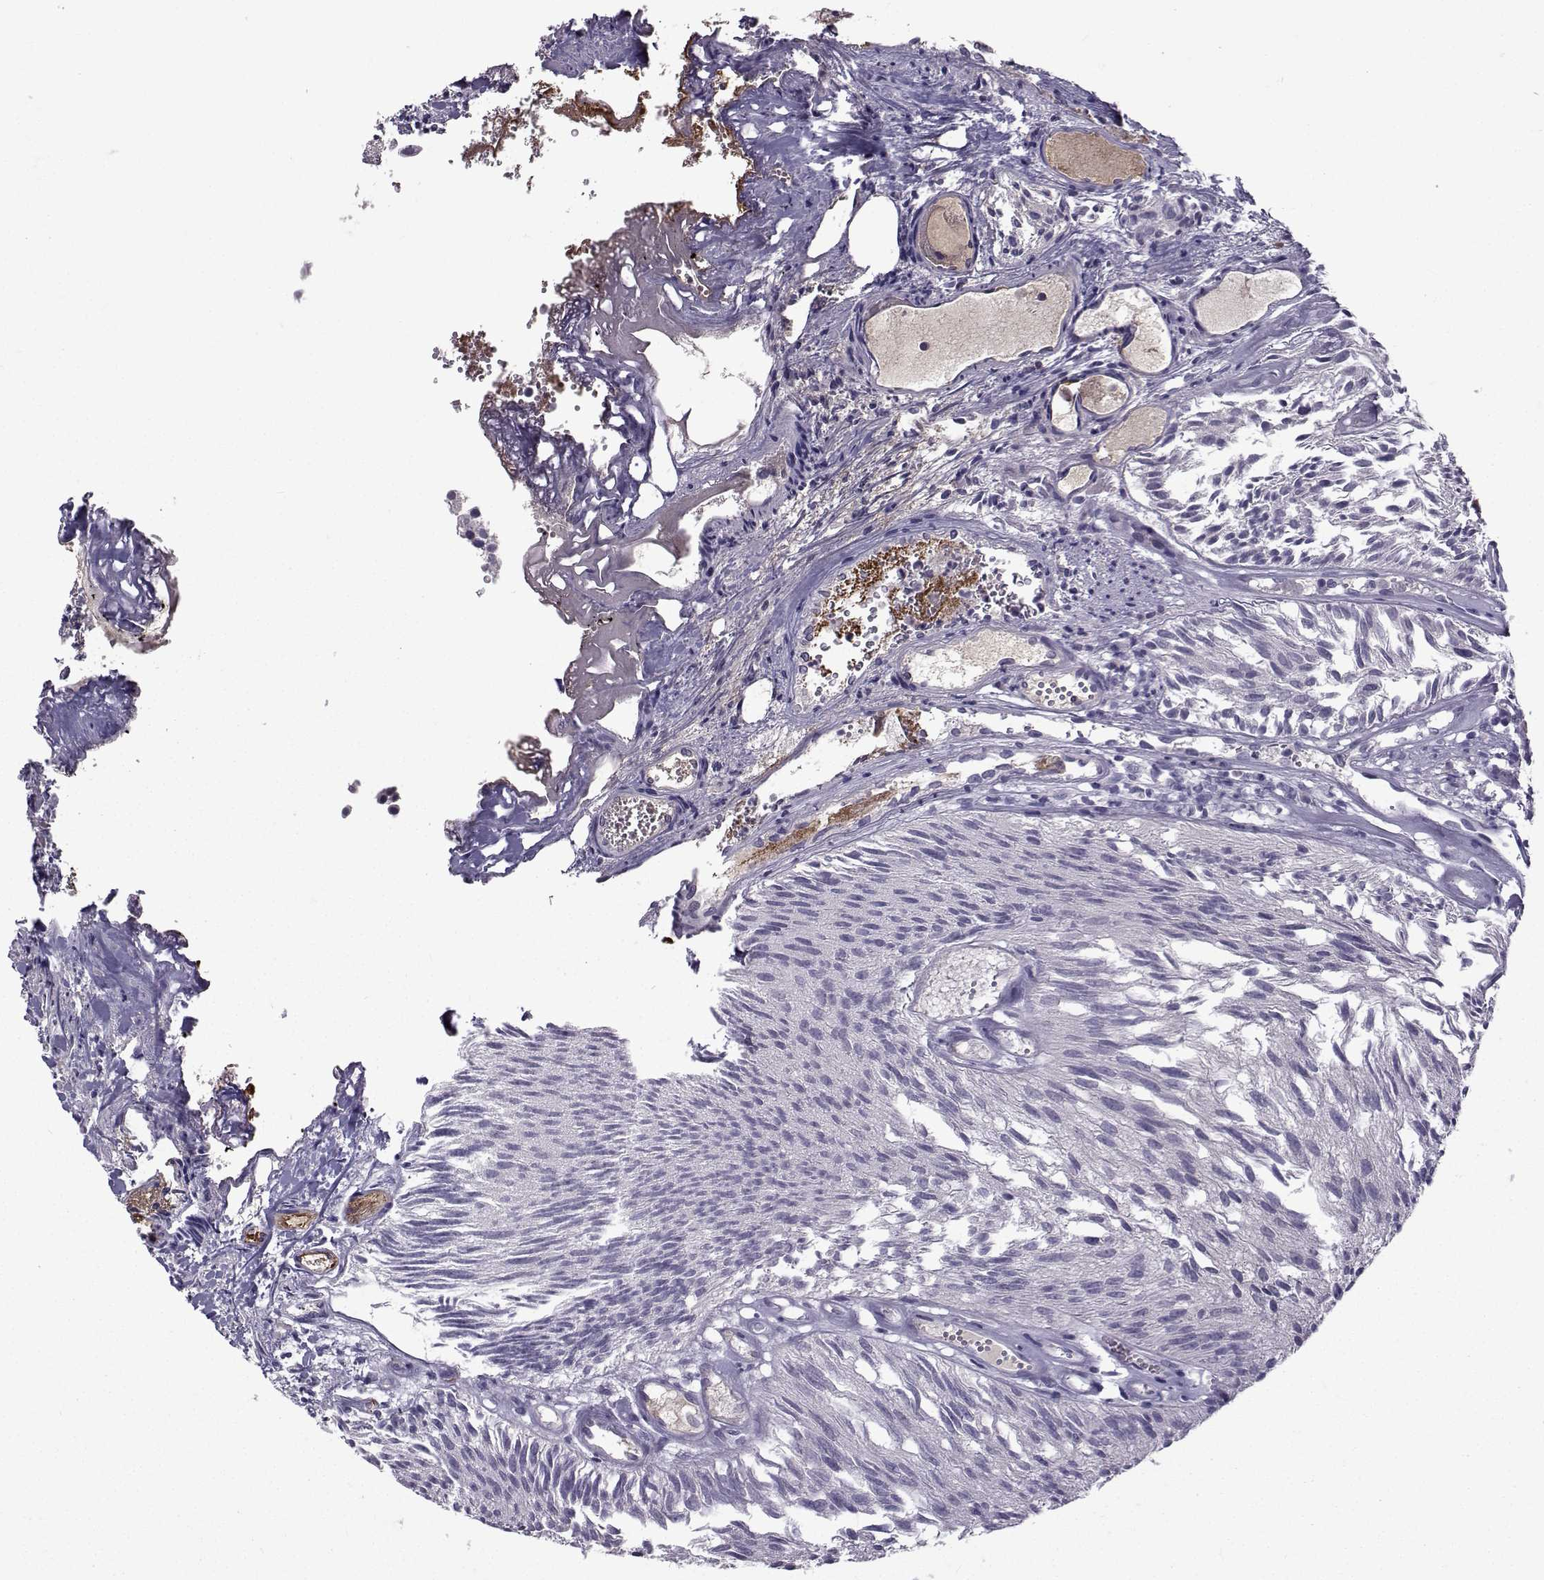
{"staining": {"intensity": "negative", "quantity": "none", "location": "none"}, "tissue": "urothelial cancer", "cell_type": "Tumor cells", "image_type": "cancer", "snomed": [{"axis": "morphology", "description": "Urothelial carcinoma, Low grade"}, {"axis": "topography", "description": "Urinary bladder"}], "caption": "Urothelial cancer stained for a protein using immunohistochemistry displays no staining tumor cells.", "gene": "TNFRSF11B", "patient": {"sex": "female", "age": 87}}